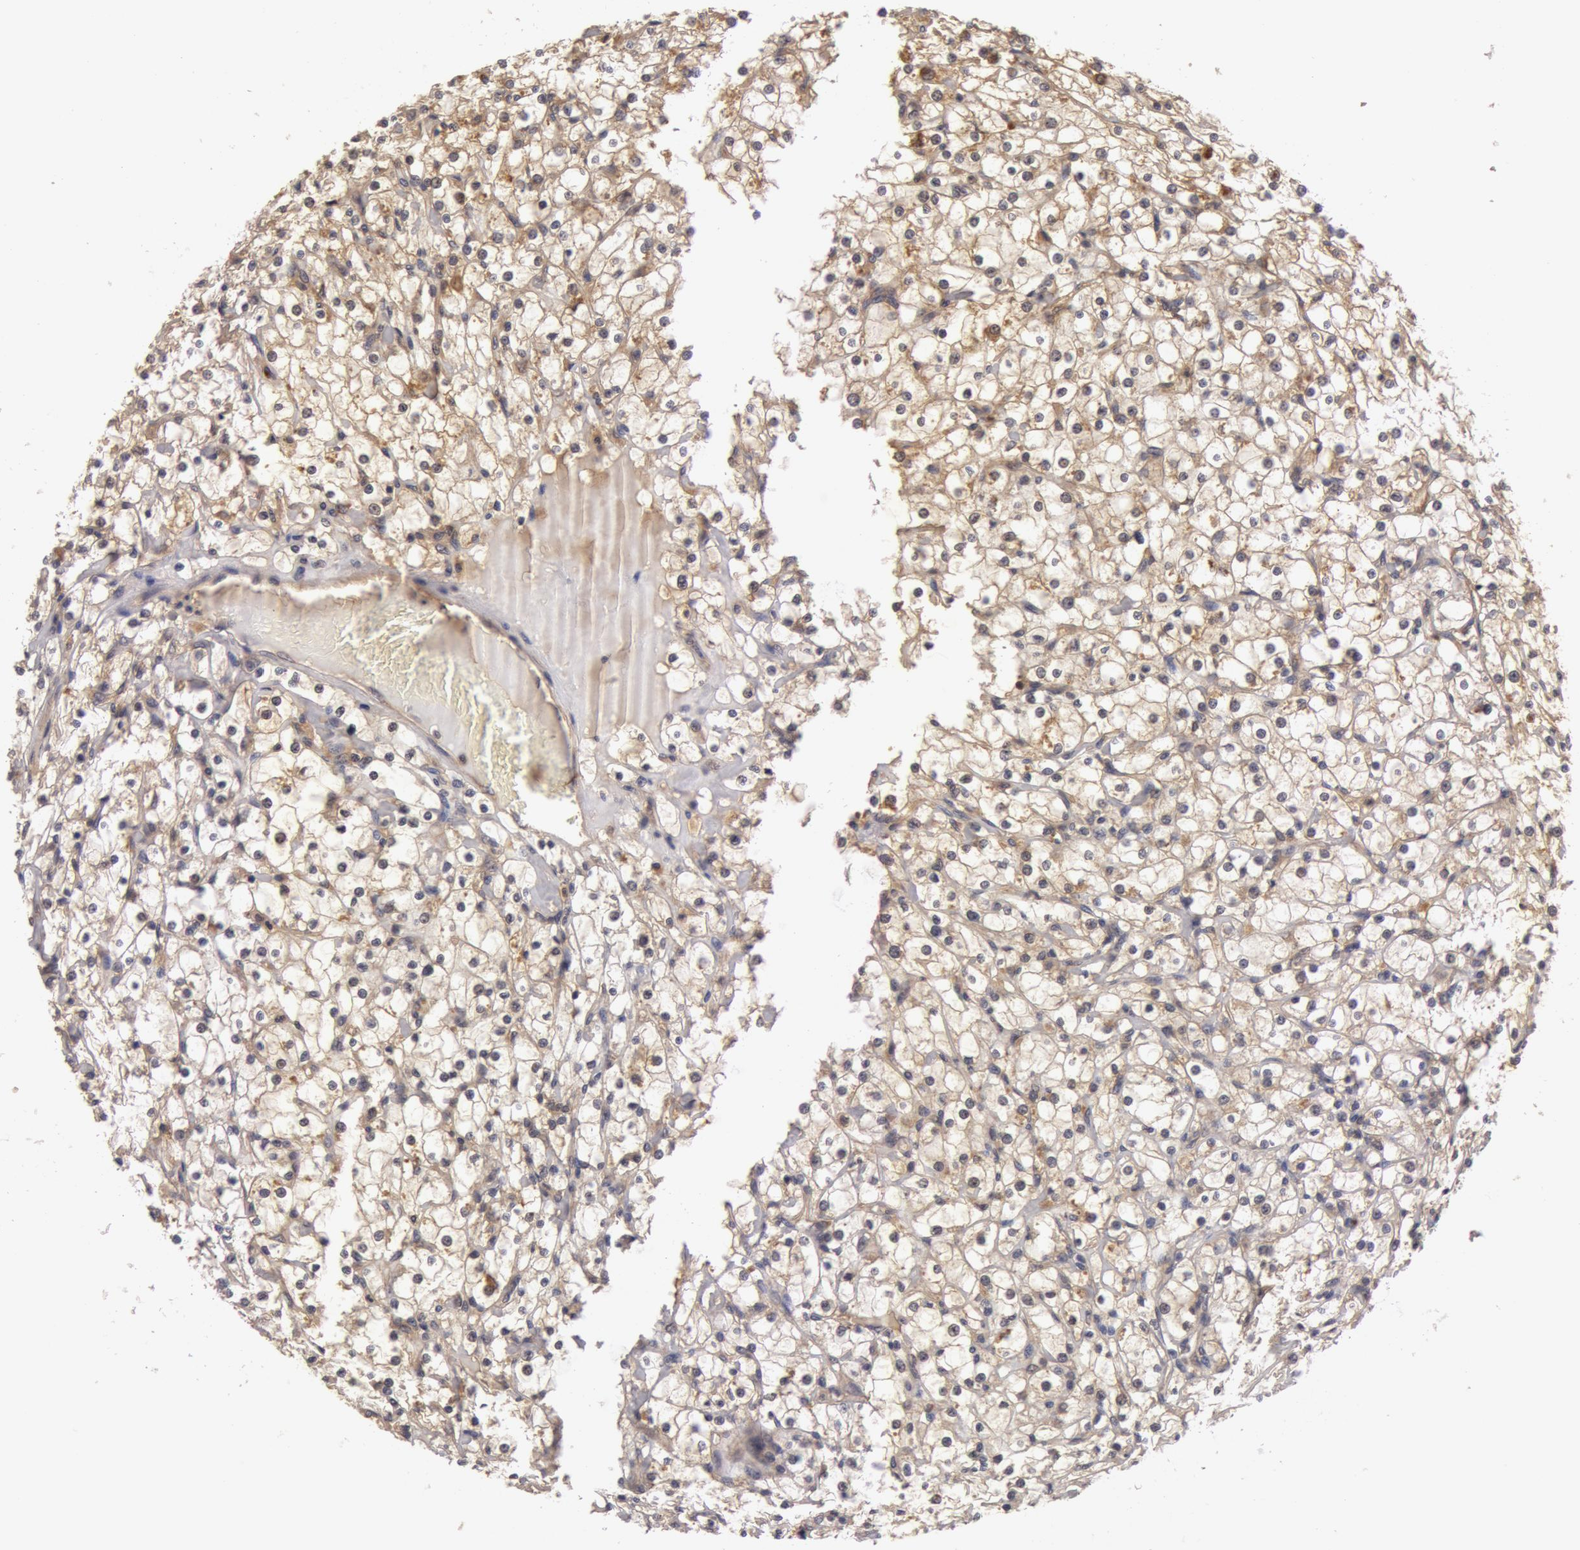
{"staining": {"intensity": "weak", "quantity": ">75%", "location": "cytoplasmic/membranous"}, "tissue": "renal cancer", "cell_type": "Tumor cells", "image_type": "cancer", "snomed": [{"axis": "morphology", "description": "Adenocarcinoma, NOS"}, {"axis": "topography", "description": "Kidney"}], "caption": "Protein staining of renal cancer tissue demonstrates weak cytoplasmic/membranous staining in about >75% of tumor cells.", "gene": "BCHE", "patient": {"sex": "female", "age": 73}}